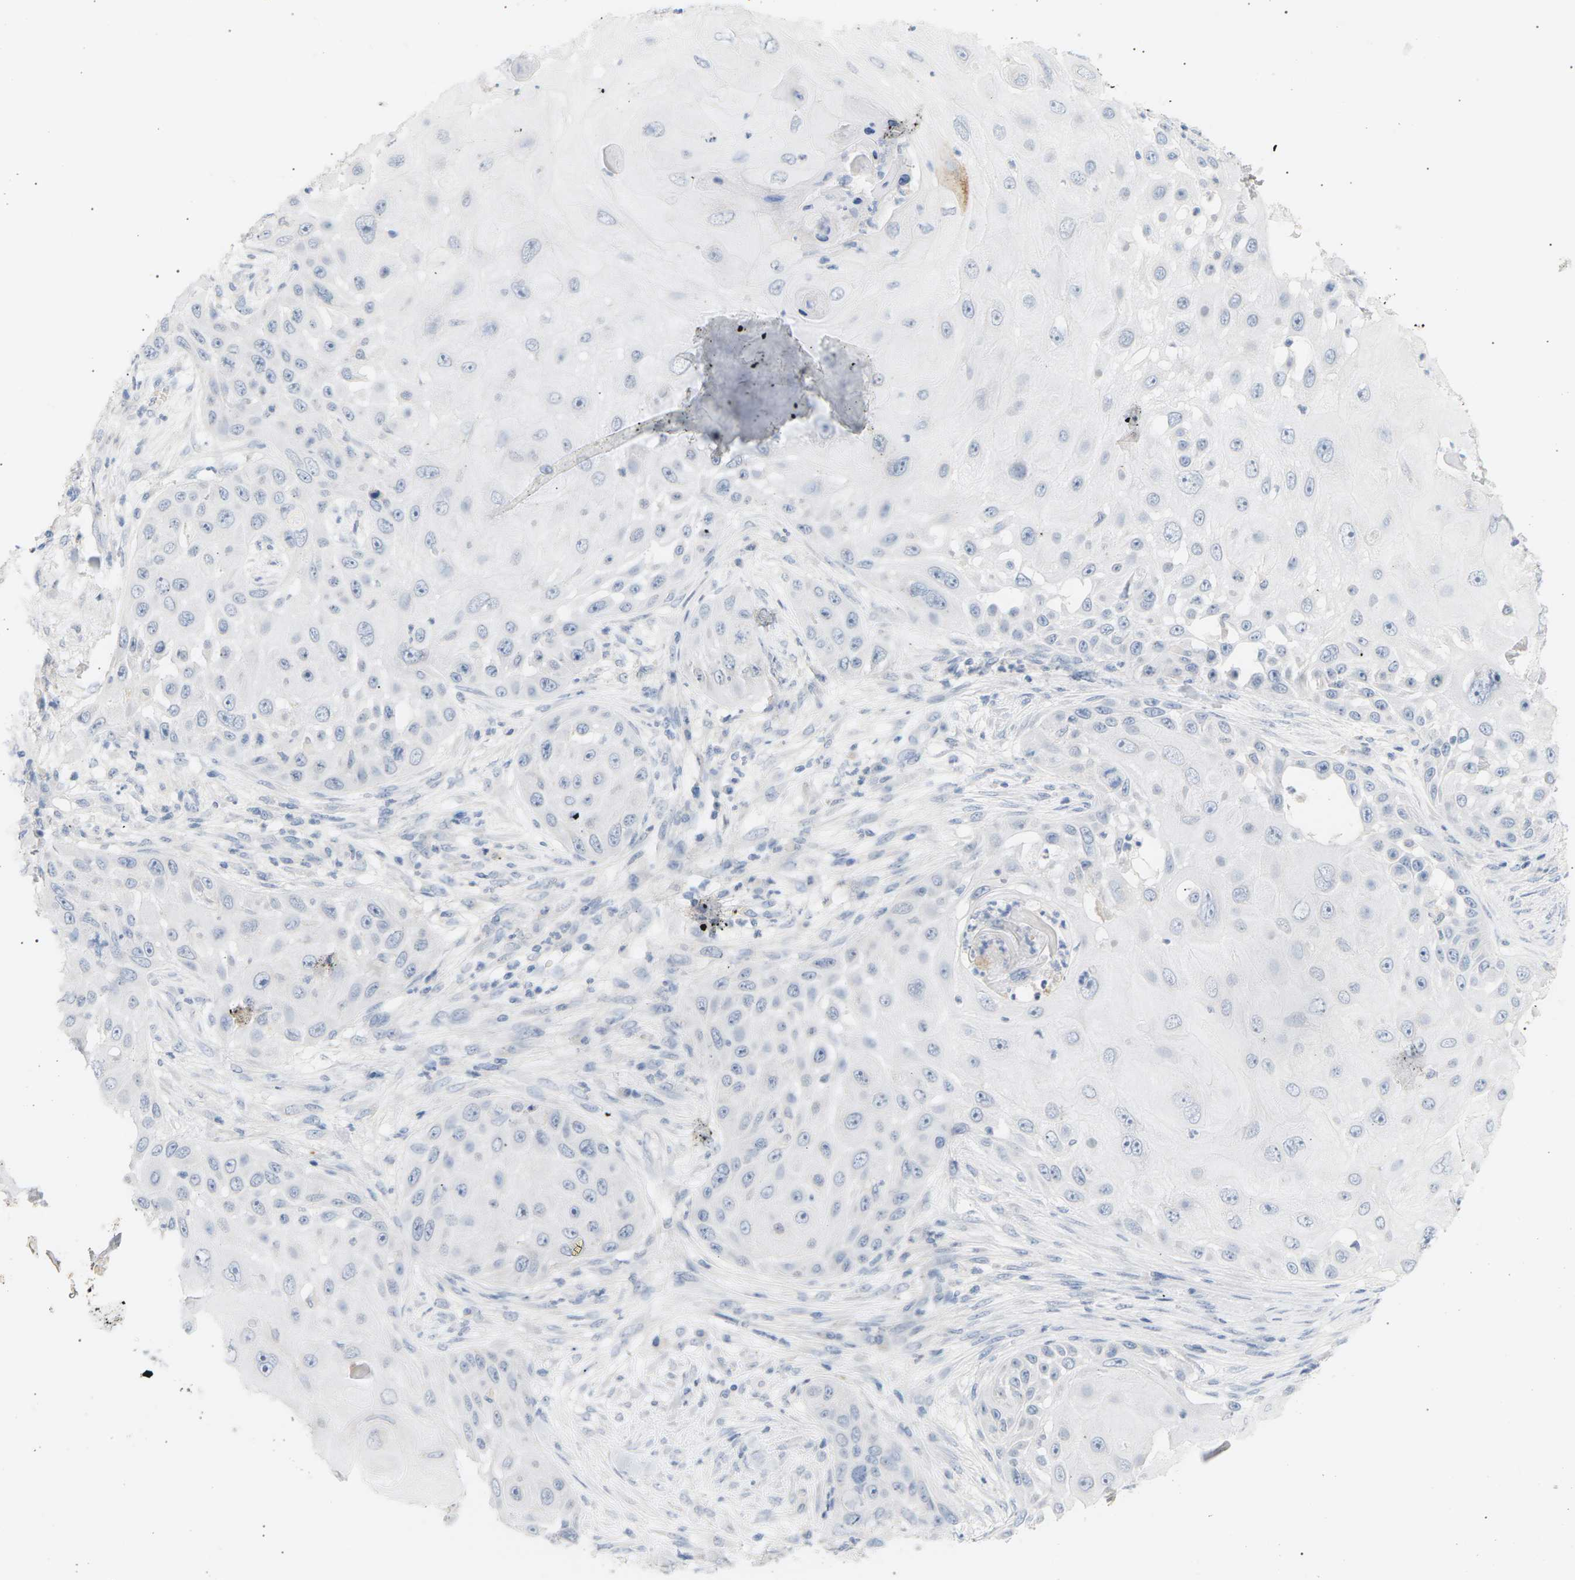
{"staining": {"intensity": "negative", "quantity": "none", "location": "none"}, "tissue": "skin cancer", "cell_type": "Tumor cells", "image_type": "cancer", "snomed": [{"axis": "morphology", "description": "Squamous cell carcinoma, NOS"}, {"axis": "topography", "description": "Skin"}], "caption": "Immunohistochemical staining of human squamous cell carcinoma (skin) reveals no significant positivity in tumor cells. (Brightfield microscopy of DAB (3,3'-diaminobenzidine) immunohistochemistry (IHC) at high magnification).", "gene": "CLU", "patient": {"sex": "female", "age": 44}}